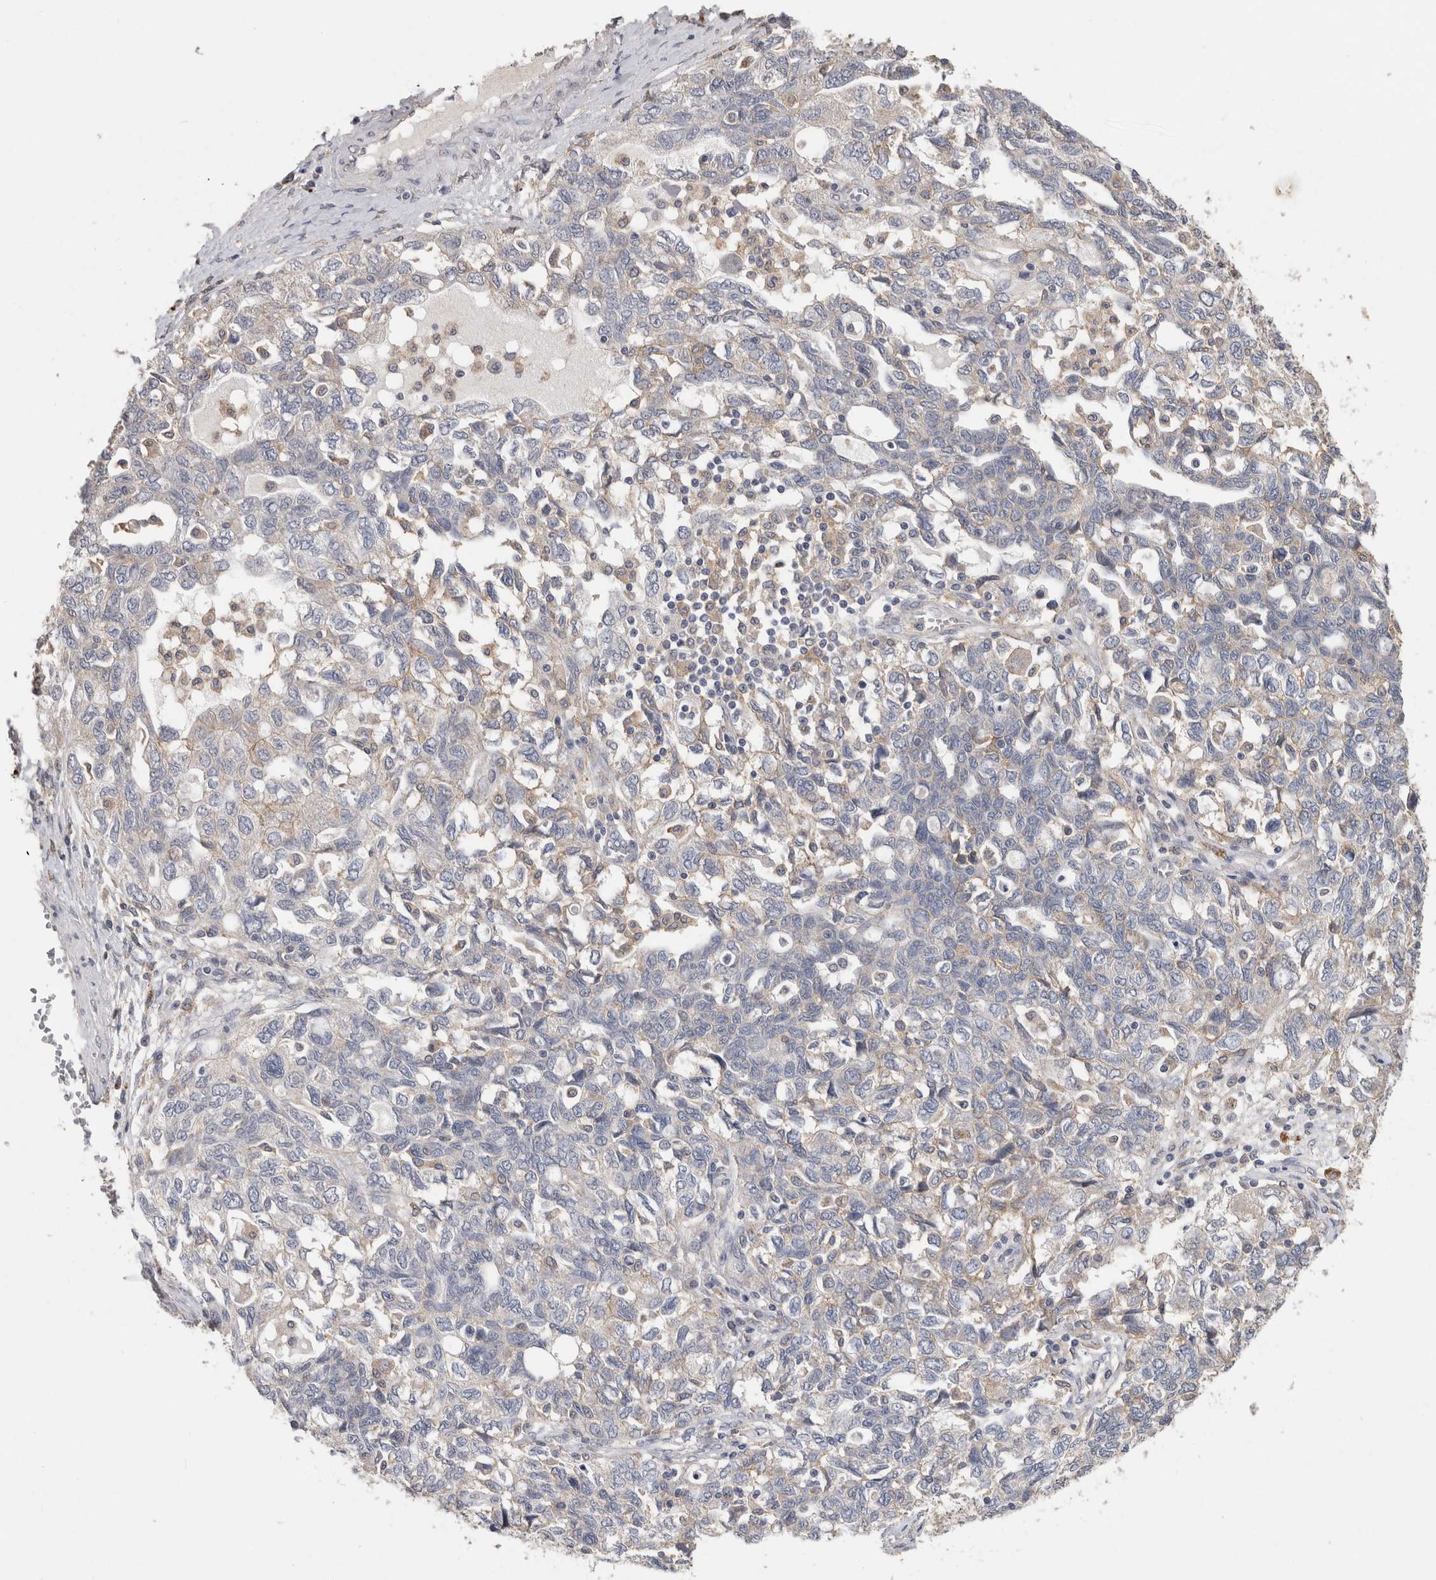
{"staining": {"intensity": "negative", "quantity": "none", "location": "none"}, "tissue": "ovarian cancer", "cell_type": "Tumor cells", "image_type": "cancer", "snomed": [{"axis": "morphology", "description": "Carcinoma, NOS"}, {"axis": "morphology", "description": "Cystadenocarcinoma, serous, NOS"}, {"axis": "topography", "description": "Ovary"}], "caption": "DAB (3,3'-diaminobenzidine) immunohistochemical staining of ovarian cancer exhibits no significant positivity in tumor cells.", "gene": "CNTFR", "patient": {"sex": "female", "age": 69}}